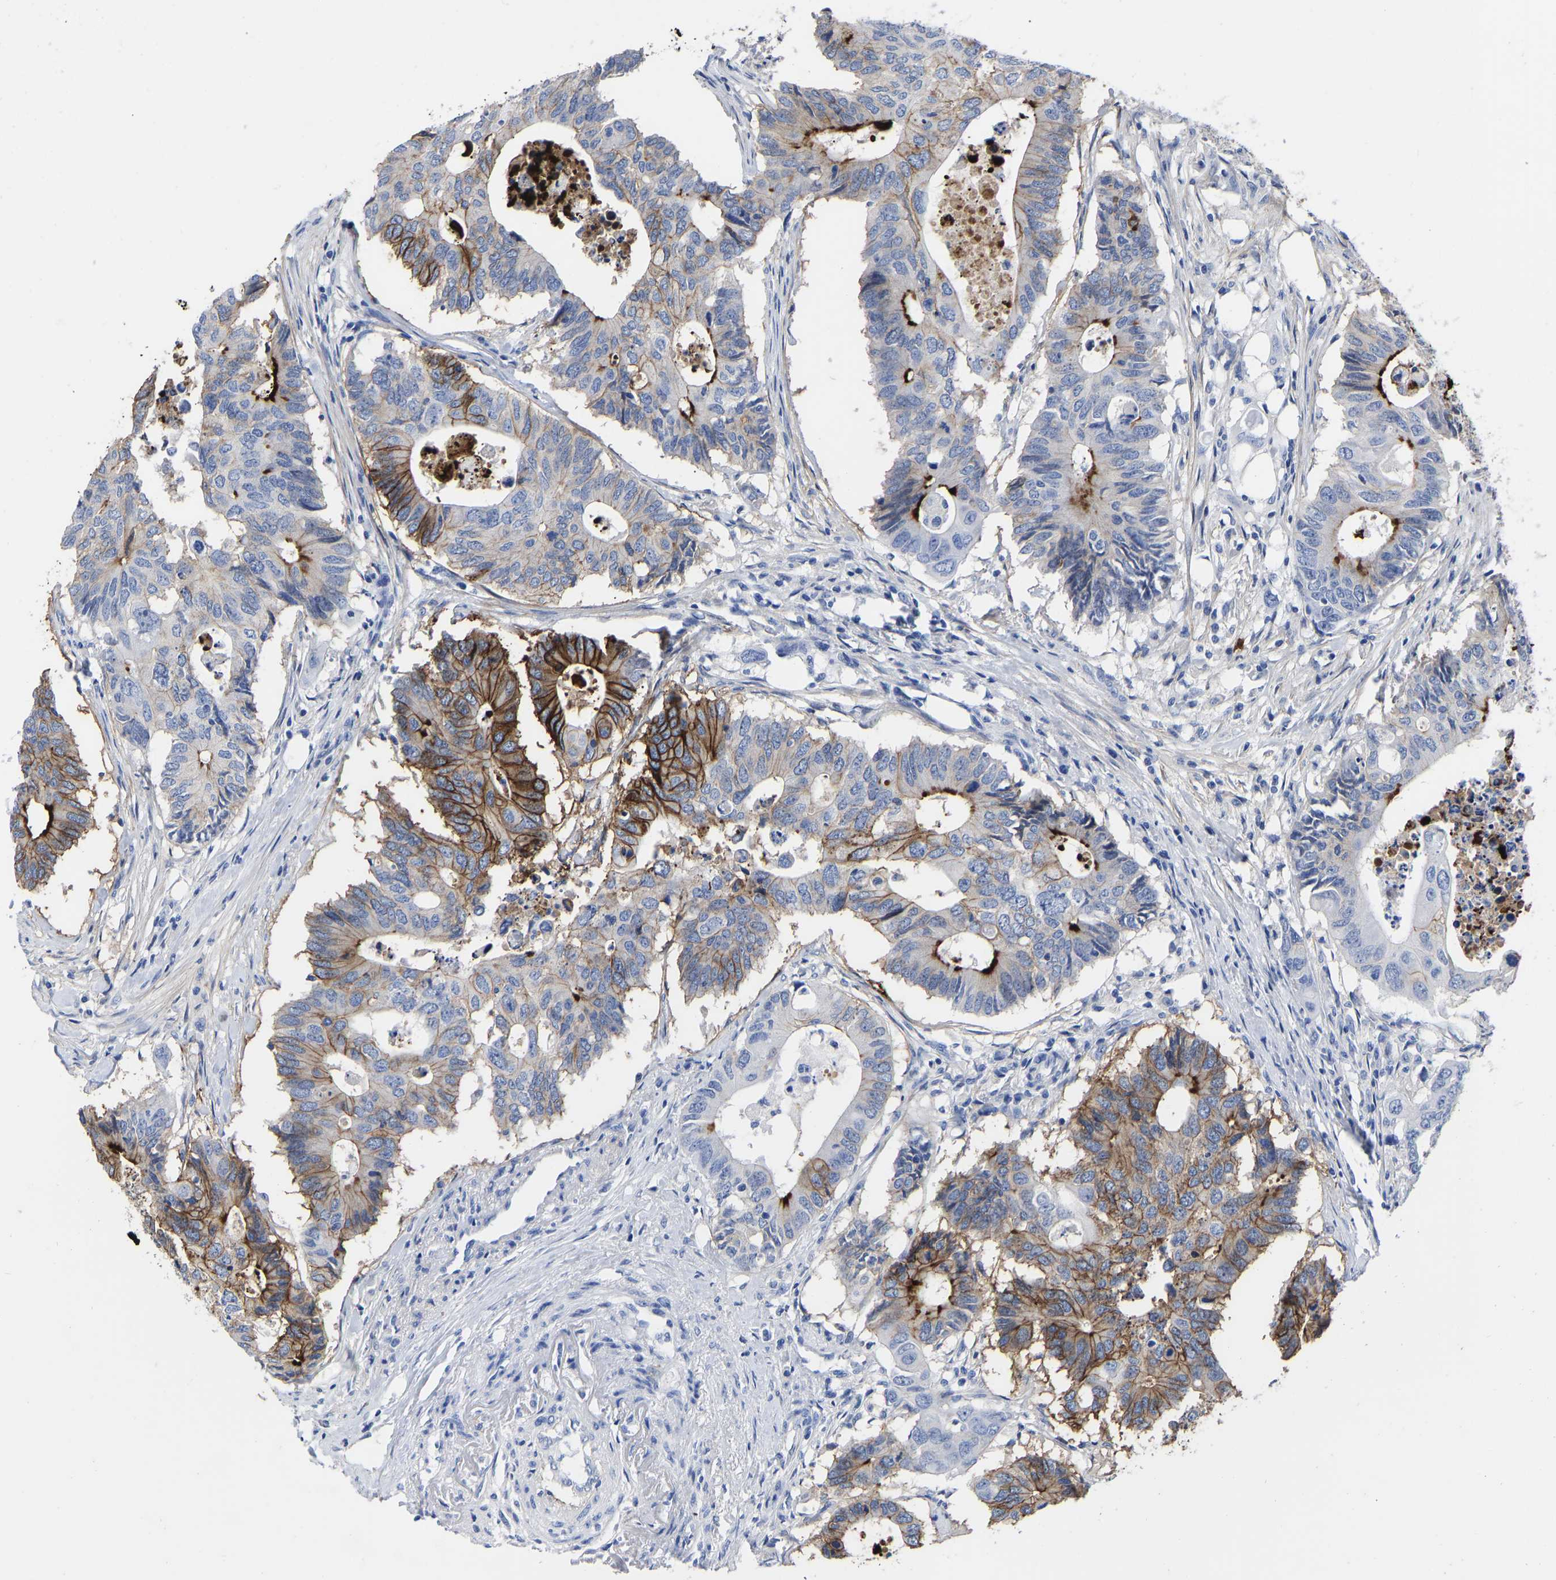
{"staining": {"intensity": "strong", "quantity": "25%-75%", "location": "cytoplasmic/membranous"}, "tissue": "colorectal cancer", "cell_type": "Tumor cells", "image_type": "cancer", "snomed": [{"axis": "morphology", "description": "Adenocarcinoma, NOS"}, {"axis": "topography", "description": "Colon"}], "caption": "Immunohistochemistry (IHC) (DAB (3,3'-diaminobenzidine)) staining of human colorectal adenocarcinoma displays strong cytoplasmic/membranous protein expression in approximately 25%-75% of tumor cells. (DAB = brown stain, brightfield microscopy at high magnification).", "gene": "GPA33", "patient": {"sex": "male", "age": 71}}